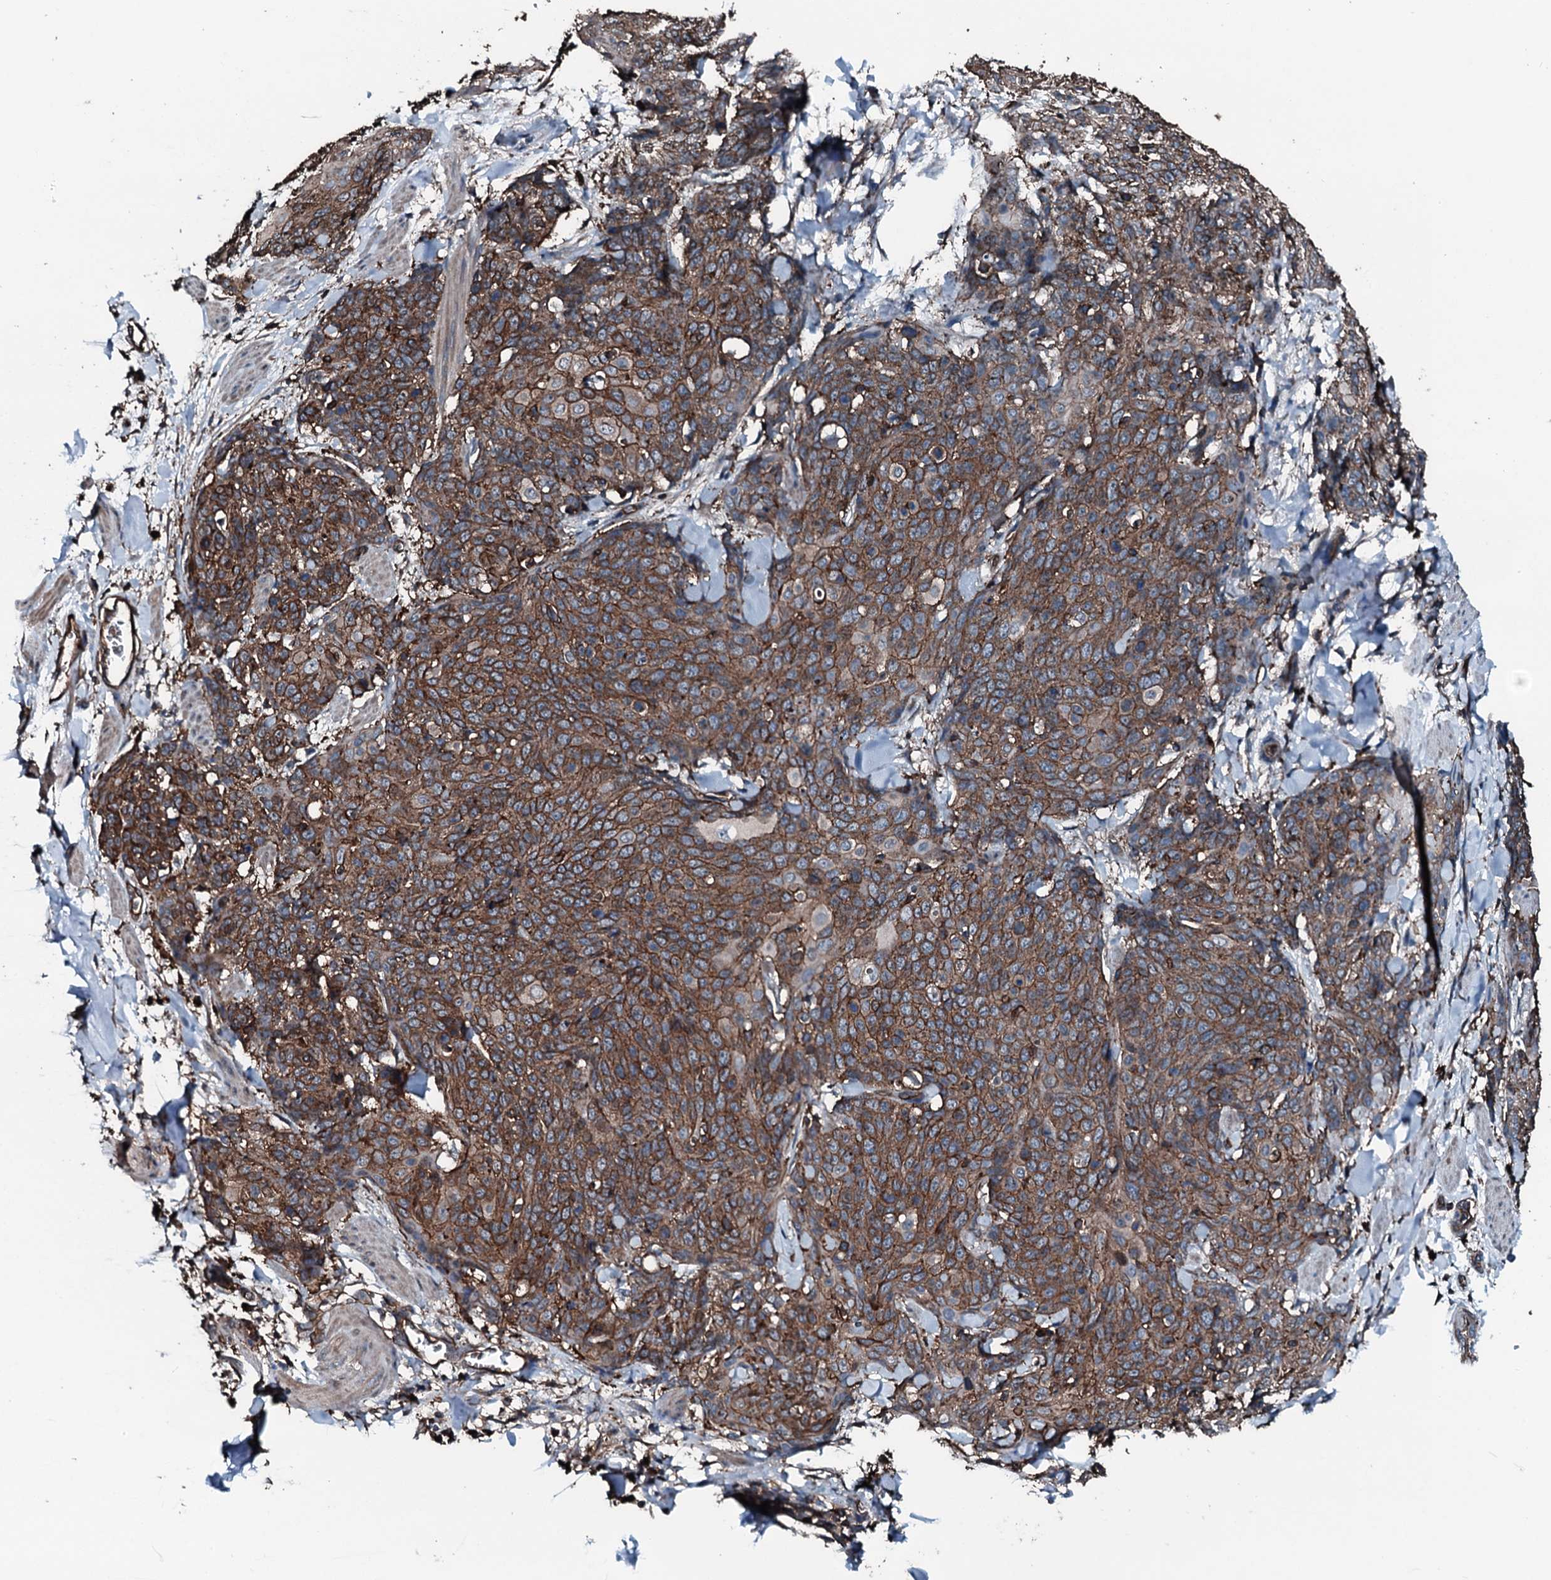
{"staining": {"intensity": "moderate", "quantity": ">75%", "location": "cytoplasmic/membranous"}, "tissue": "skin cancer", "cell_type": "Tumor cells", "image_type": "cancer", "snomed": [{"axis": "morphology", "description": "Squamous cell carcinoma, NOS"}, {"axis": "topography", "description": "Skin"}, {"axis": "topography", "description": "Vulva"}], "caption": "Skin cancer (squamous cell carcinoma) stained with a protein marker displays moderate staining in tumor cells.", "gene": "SLC25A38", "patient": {"sex": "female", "age": 85}}